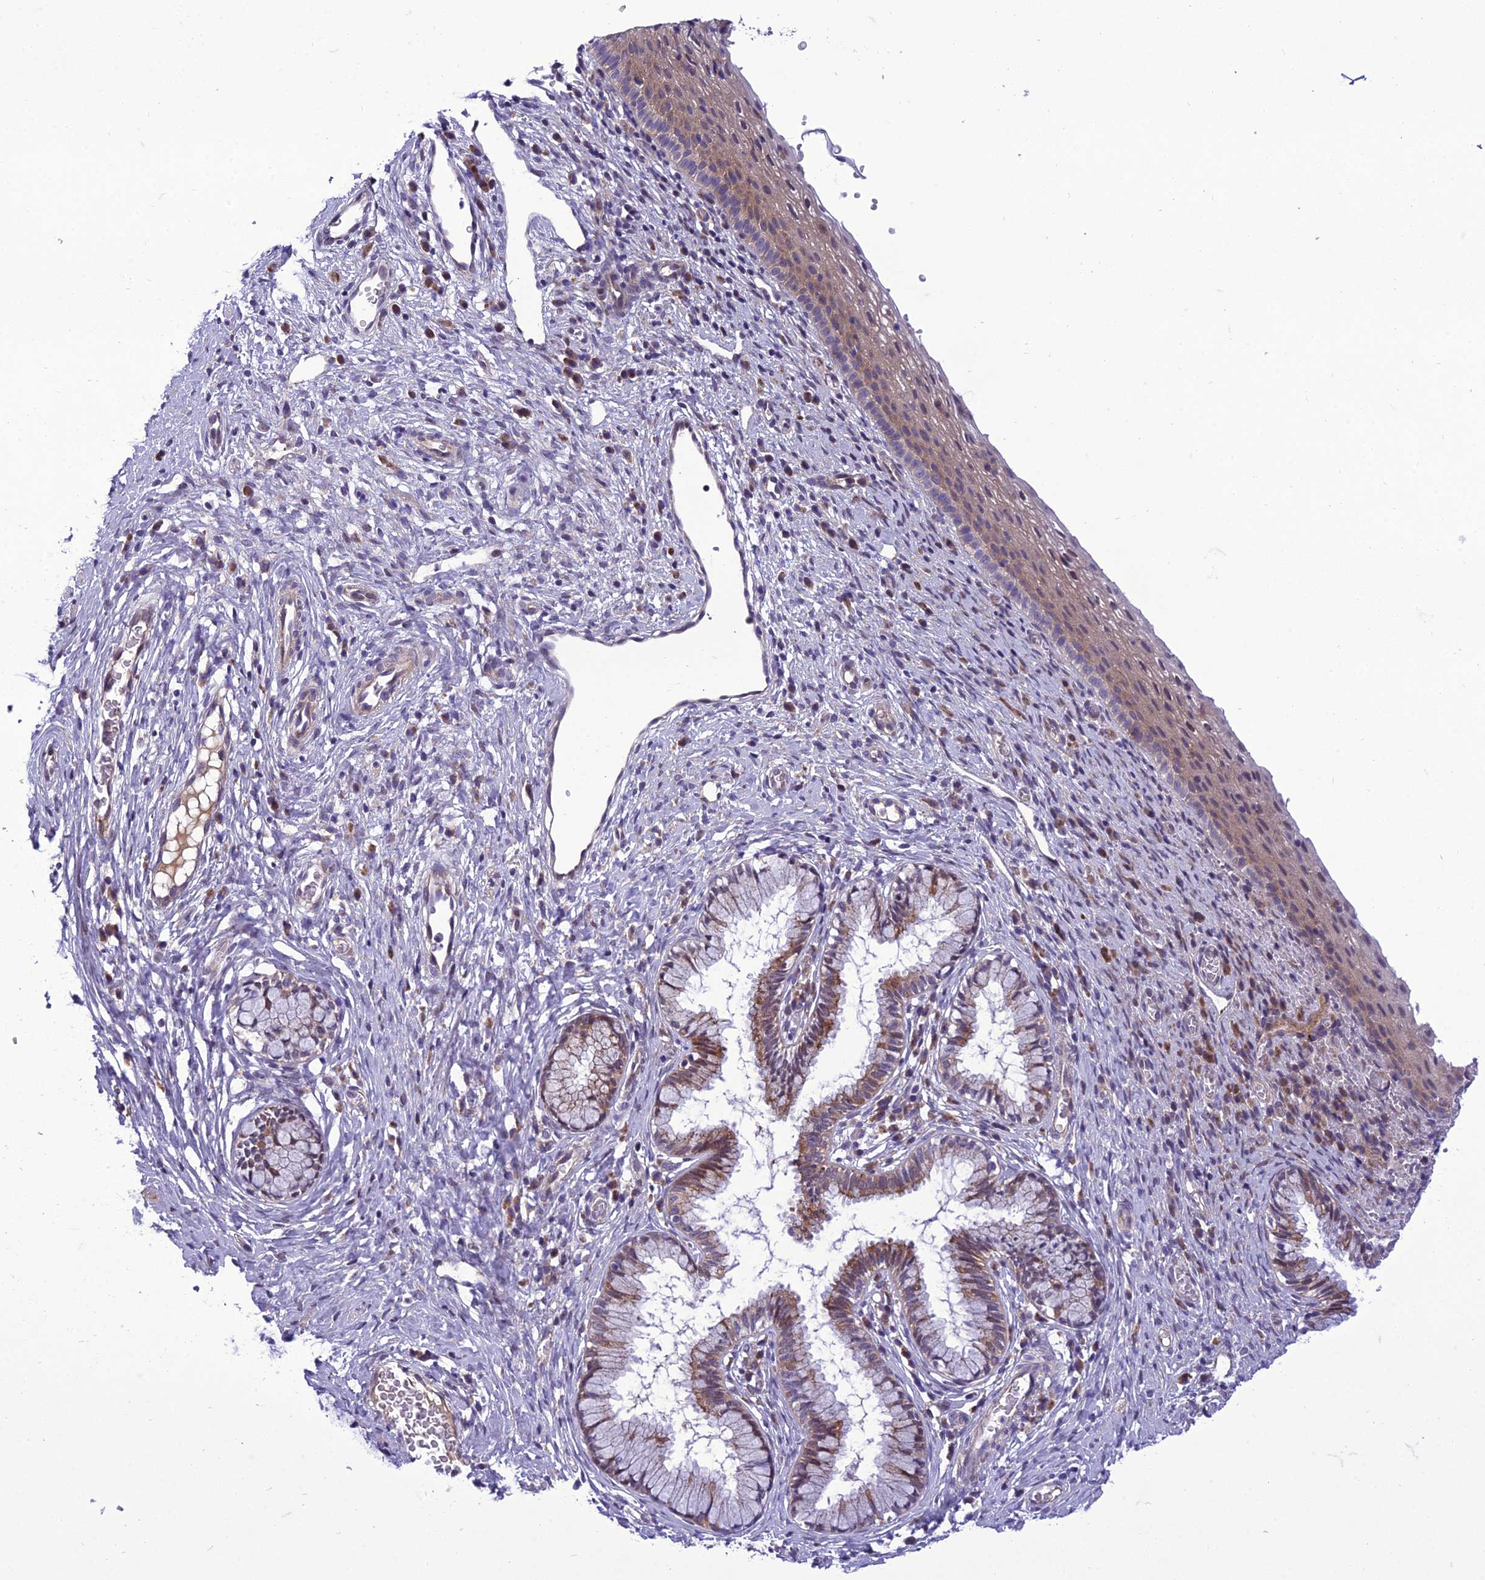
{"staining": {"intensity": "moderate", "quantity": "<25%", "location": "cytoplasmic/membranous"}, "tissue": "cervix", "cell_type": "Glandular cells", "image_type": "normal", "snomed": [{"axis": "morphology", "description": "Normal tissue, NOS"}, {"axis": "topography", "description": "Cervix"}], "caption": "Immunohistochemical staining of benign cervix shows <25% levels of moderate cytoplasmic/membranous protein positivity in about <25% of glandular cells.", "gene": "GAB4", "patient": {"sex": "female", "age": 27}}